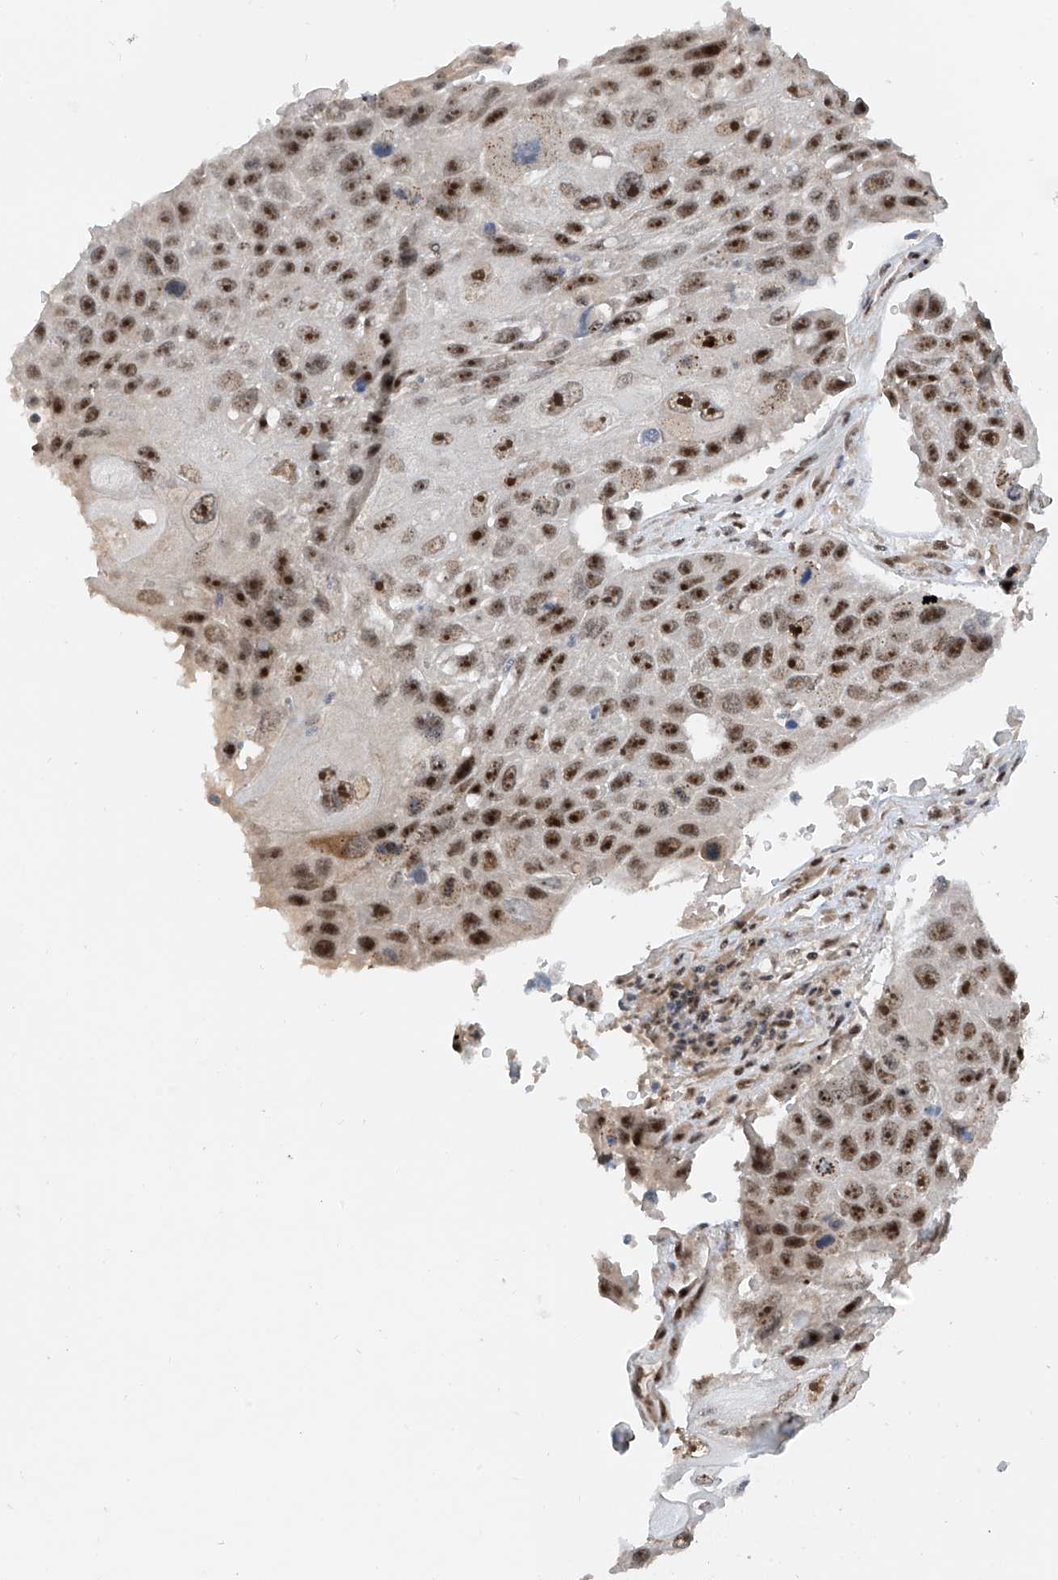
{"staining": {"intensity": "moderate", "quantity": ">75%", "location": "nuclear"}, "tissue": "lung cancer", "cell_type": "Tumor cells", "image_type": "cancer", "snomed": [{"axis": "morphology", "description": "Squamous cell carcinoma, NOS"}, {"axis": "topography", "description": "Lung"}], "caption": "Lung squamous cell carcinoma tissue shows moderate nuclear positivity in approximately >75% of tumor cells", "gene": "C1orf131", "patient": {"sex": "male", "age": 61}}